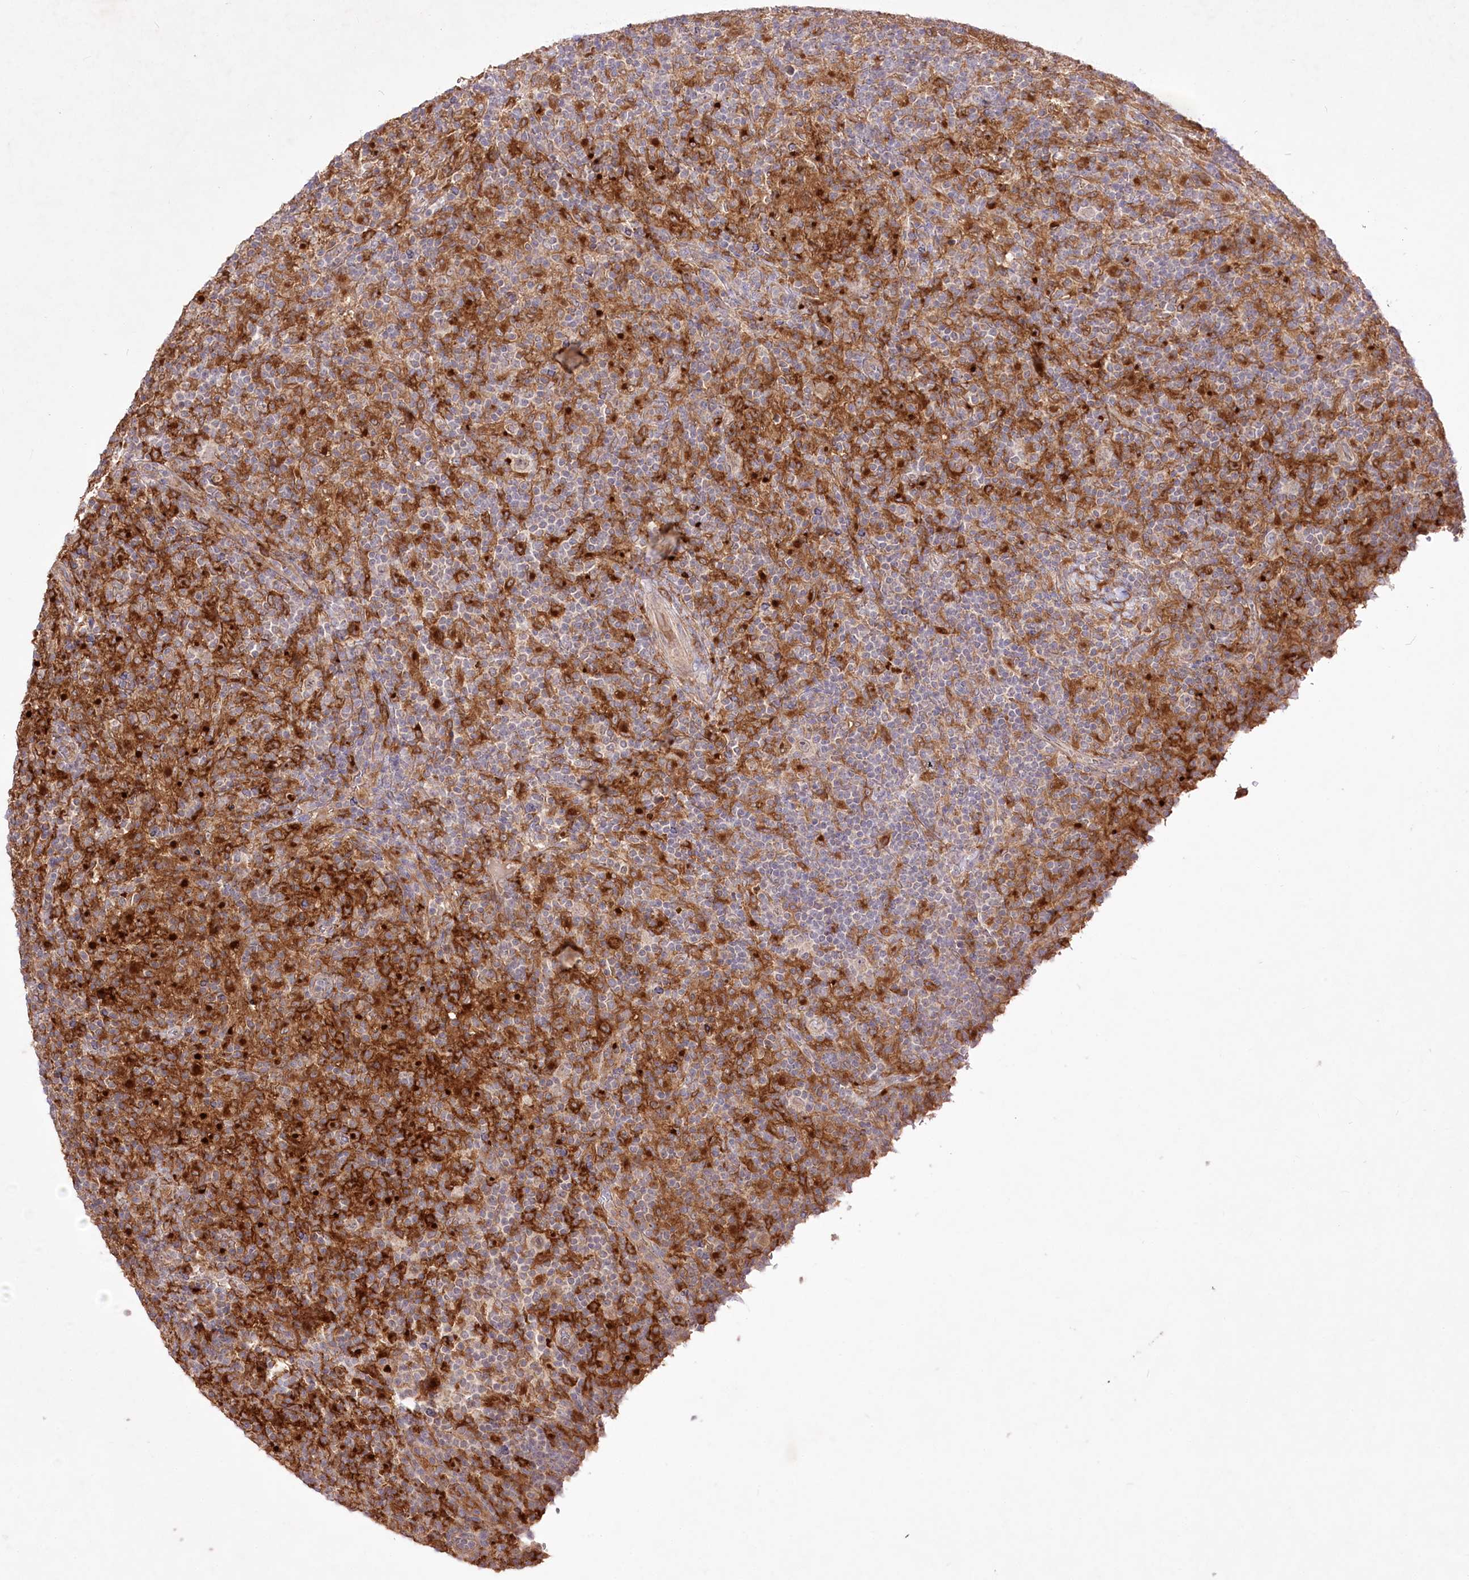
{"staining": {"intensity": "weak", "quantity": "<25%", "location": "cytoplasmic/membranous,nuclear"}, "tissue": "lymphoma", "cell_type": "Tumor cells", "image_type": "cancer", "snomed": [{"axis": "morphology", "description": "Hodgkin's disease, NOS"}, {"axis": "topography", "description": "Lymph node"}], "caption": "High power microscopy micrograph of an immunohistochemistry (IHC) histopathology image of Hodgkin's disease, revealing no significant positivity in tumor cells.", "gene": "HELT", "patient": {"sex": "male", "age": 70}}